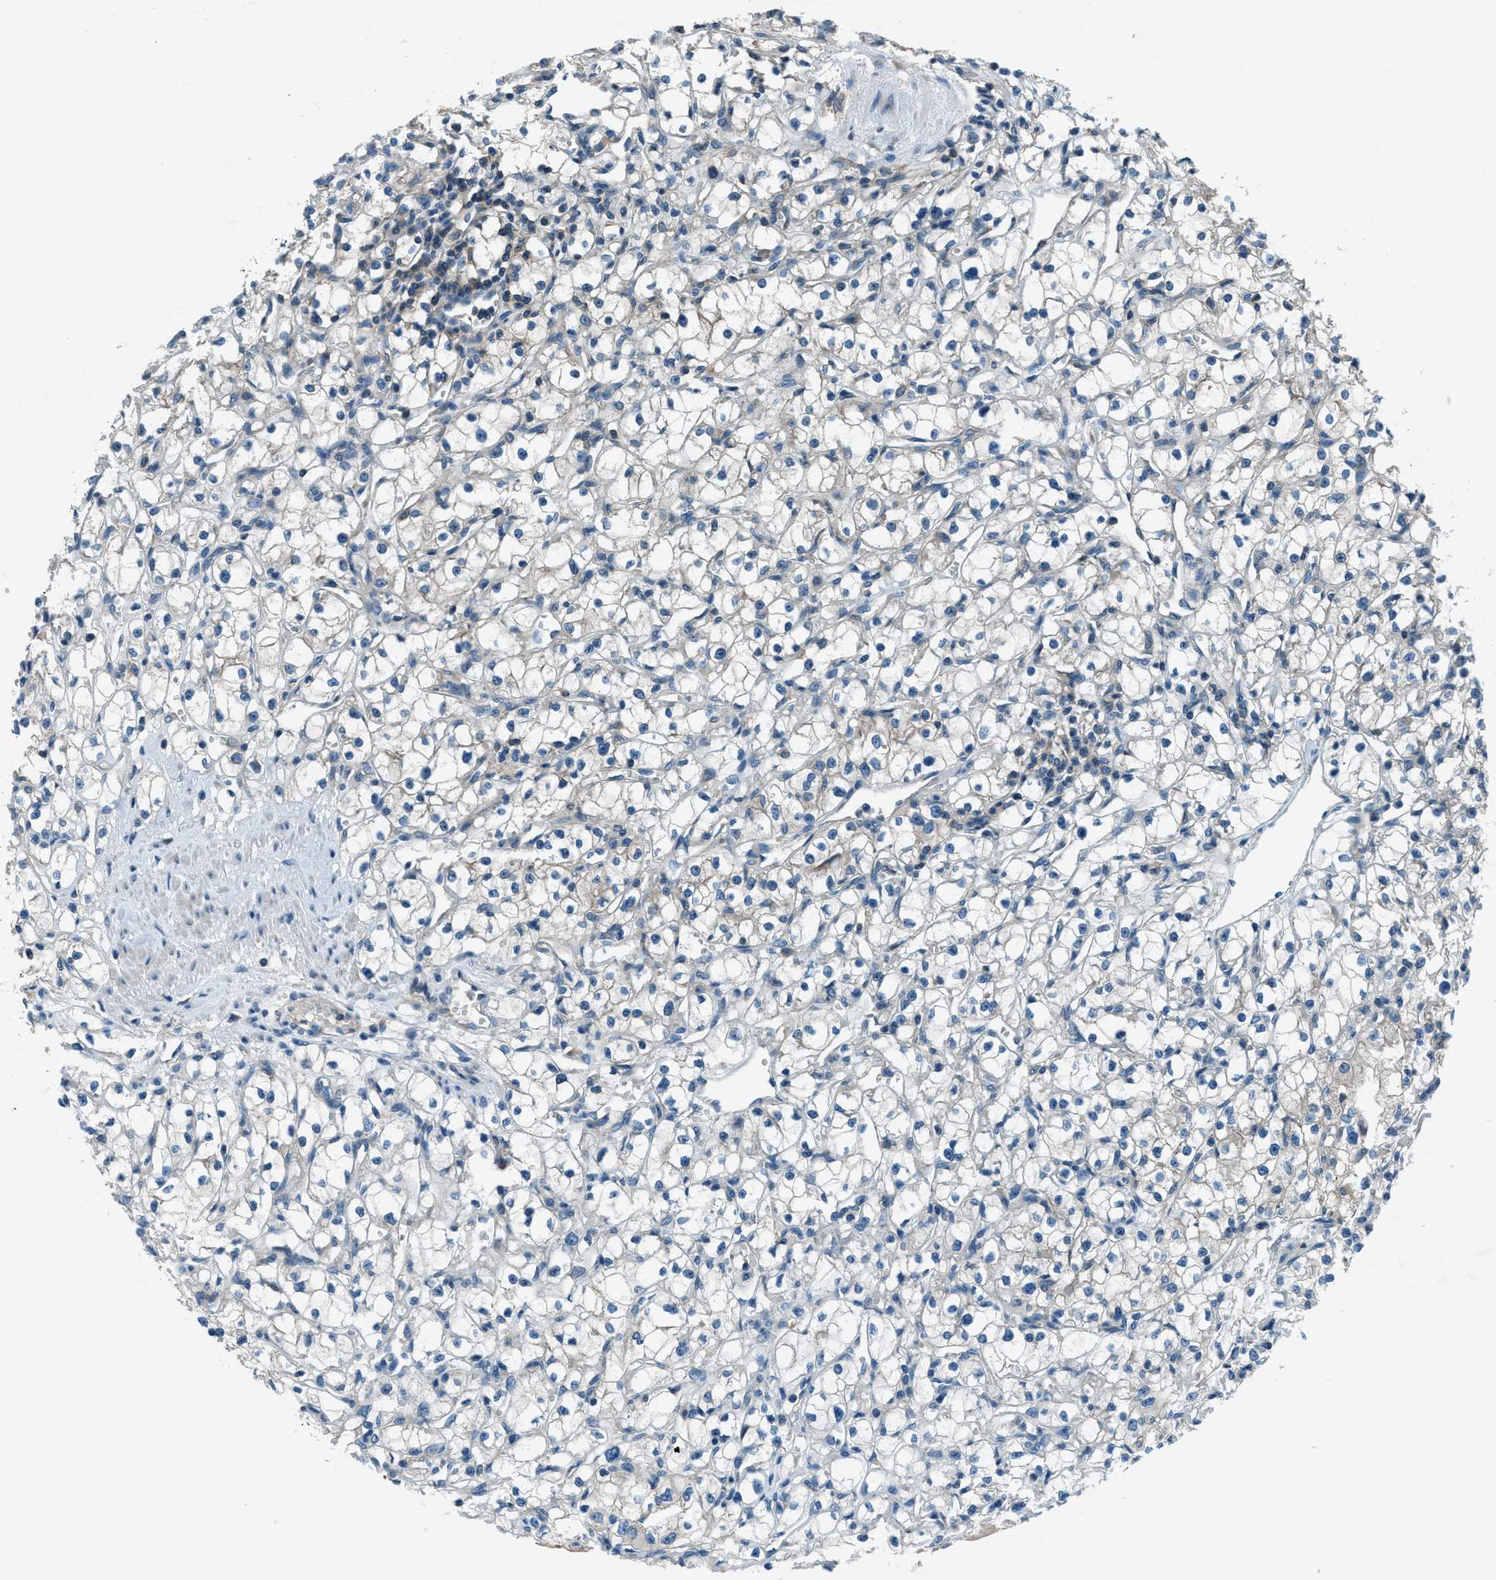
{"staining": {"intensity": "negative", "quantity": "none", "location": "none"}, "tissue": "renal cancer", "cell_type": "Tumor cells", "image_type": "cancer", "snomed": [{"axis": "morphology", "description": "Adenocarcinoma, NOS"}, {"axis": "topography", "description": "Kidney"}], "caption": "Image shows no significant protein staining in tumor cells of renal cancer.", "gene": "ARFGAP2", "patient": {"sex": "male", "age": 56}}